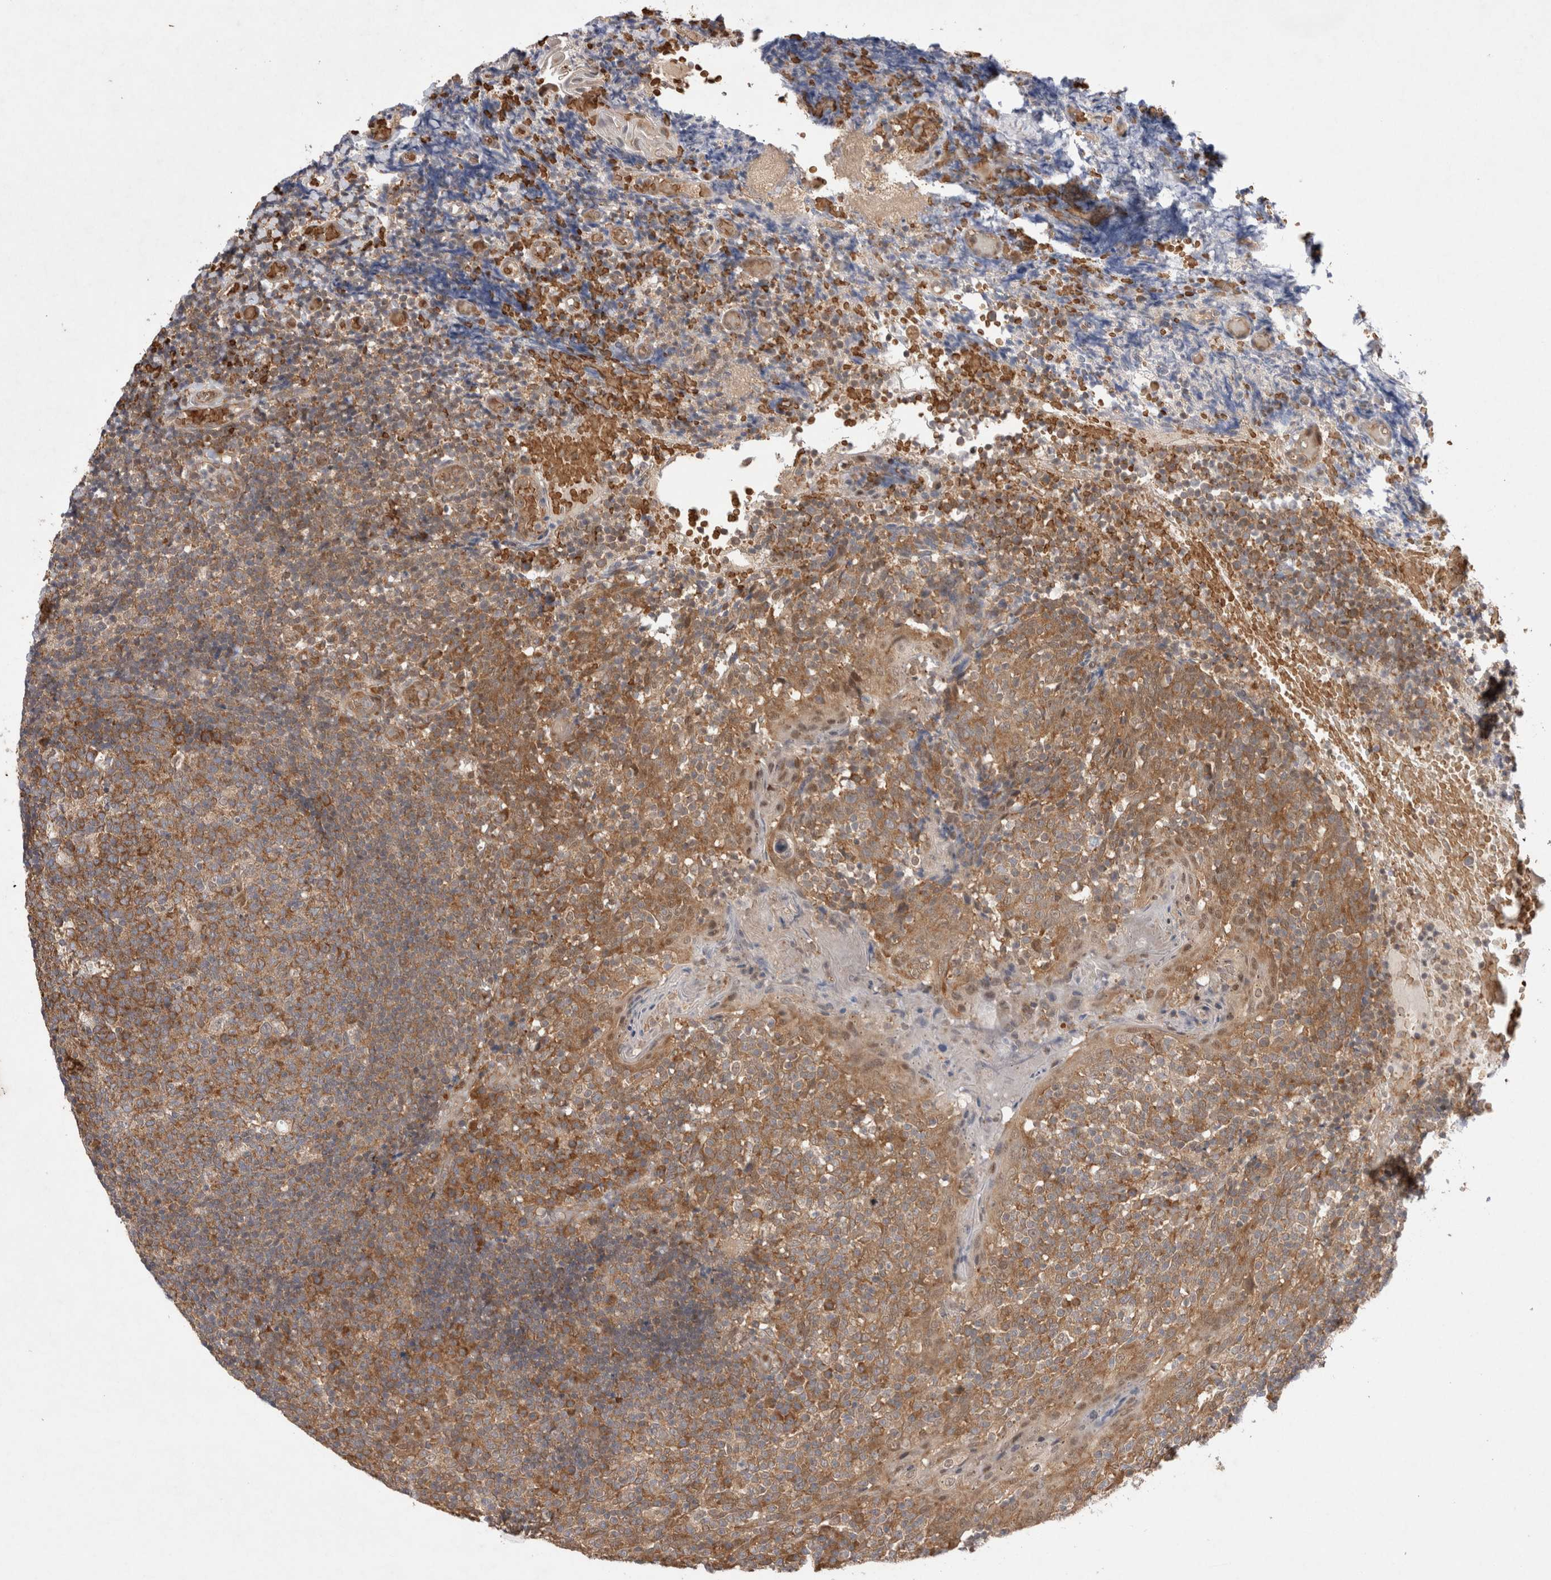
{"staining": {"intensity": "strong", "quantity": ">75%", "location": "cytoplasmic/membranous"}, "tissue": "tonsil", "cell_type": "Germinal center cells", "image_type": "normal", "snomed": [{"axis": "morphology", "description": "Normal tissue, NOS"}, {"axis": "topography", "description": "Tonsil"}], "caption": "Approximately >75% of germinal center cells in normal tonsil exhibit strong cytoplasmic/membranous protein expression as visualized by brown immunohistochemical staining.", "gene": "EIF3E", "patient": {"sex": "female", "age": 19}}